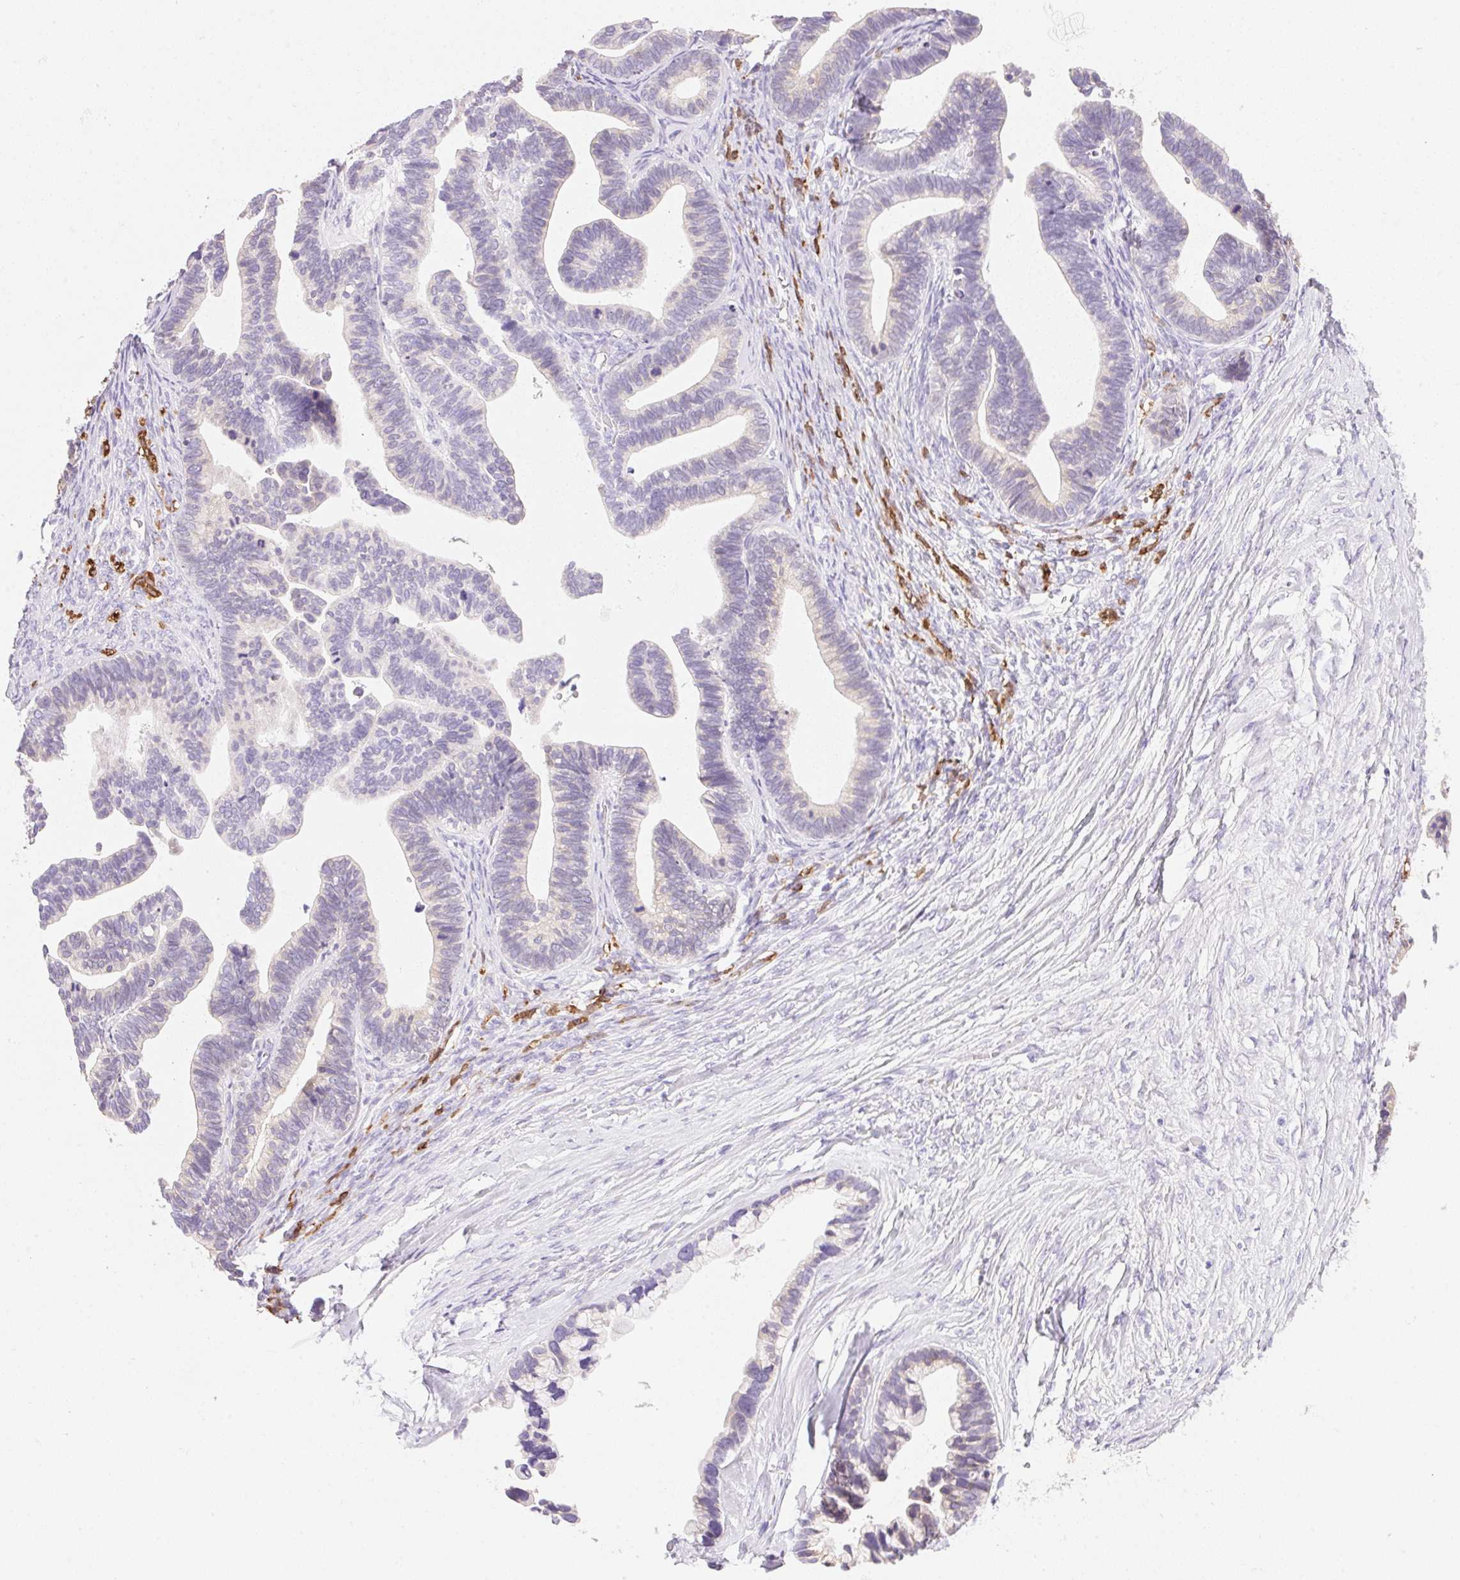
{"staining": {"intensity": "negative", "quantity": "none", "location": "none"}, "tissue": "ovarian cancer", "cell_type": "Tumor cells", "image_type": "cancer", "snomed": [{"axis": "morphology", "description": "Cystadenocarcinoma, serous, NOS"}, {"axis": "topography", "description": "Ovary"}], "caption": "Immunohistochemistry (IHC) micrograph of ovarian cancer (serous cystadenocarcinoma) stained for a protein (brown), which displays no staining in tumor cells. (DAB immunohistochemistry (IHC) visualized using brightfield microscopy, high magnification).", "gene": "DHCR24", "patient": {"sex": "female", "age": 56}}